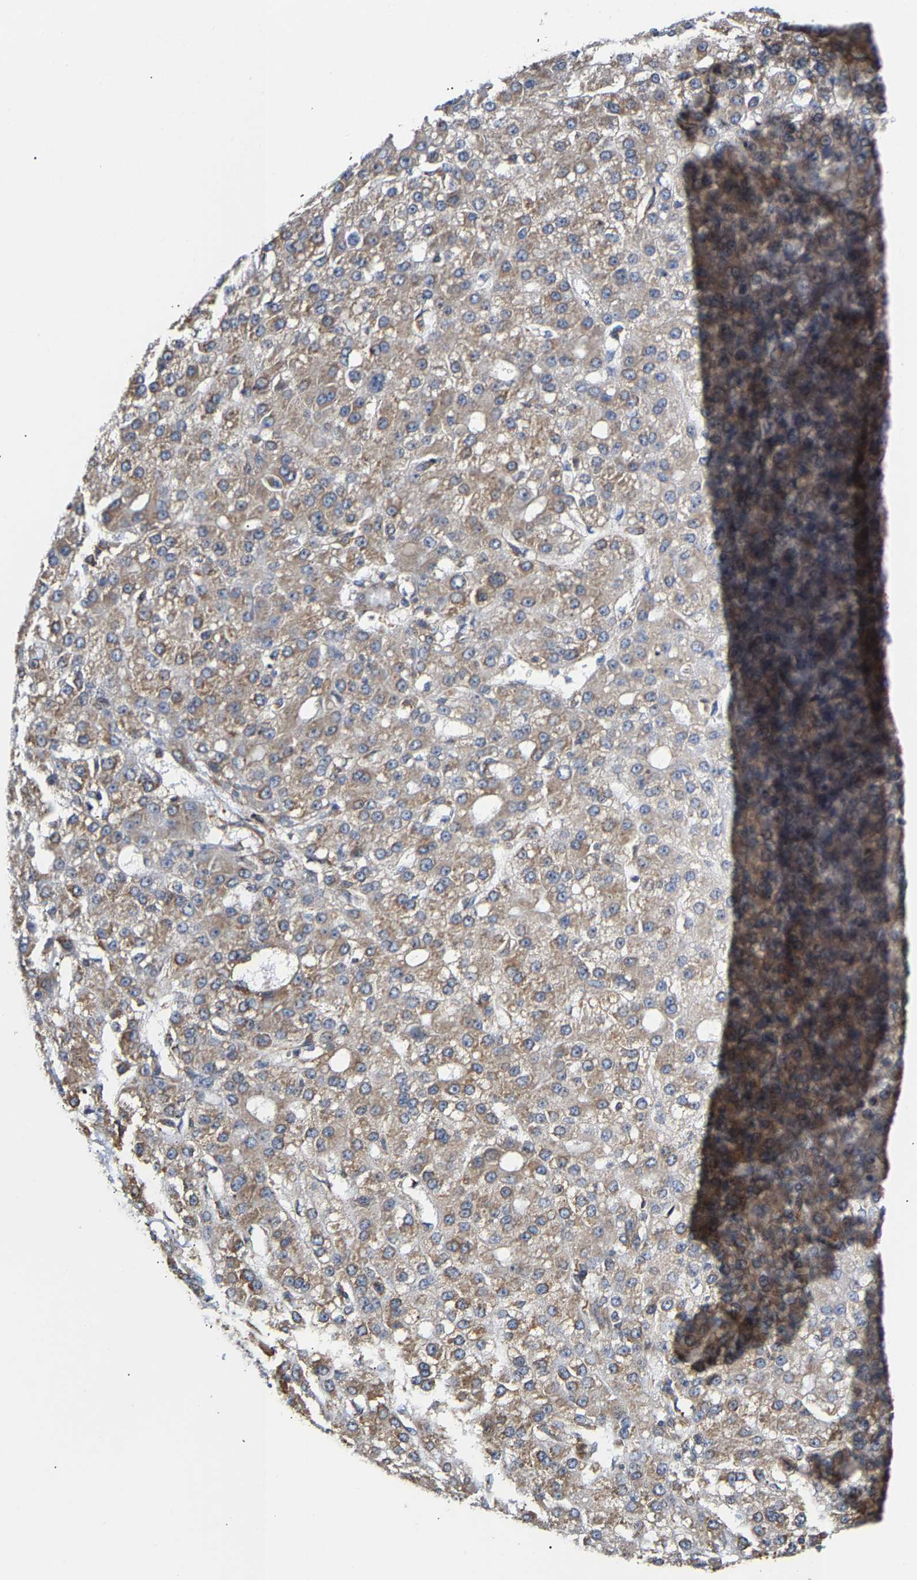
{"staining": {"intensity": "weak", "quantity": ">75%", "location": "cytoplasmic/membranous"}, "tissue": "liver cancer", "cell_type": "Tumor cells", "image_type": "cancer", "snomed": [{"axis": "morphology", "description": "Carcinoma, Hepatocellular, NOS"}, {"axis": "topography", "description": "Liver"}], "caption": "A brown stain labels weak cytoplasmic/membranous positivity of a protein in human liver cancer (hepatocellular carcinoma) tumor cells.", "gene": "ARAP1", "patient": {"sex": "male", "age": 67}}